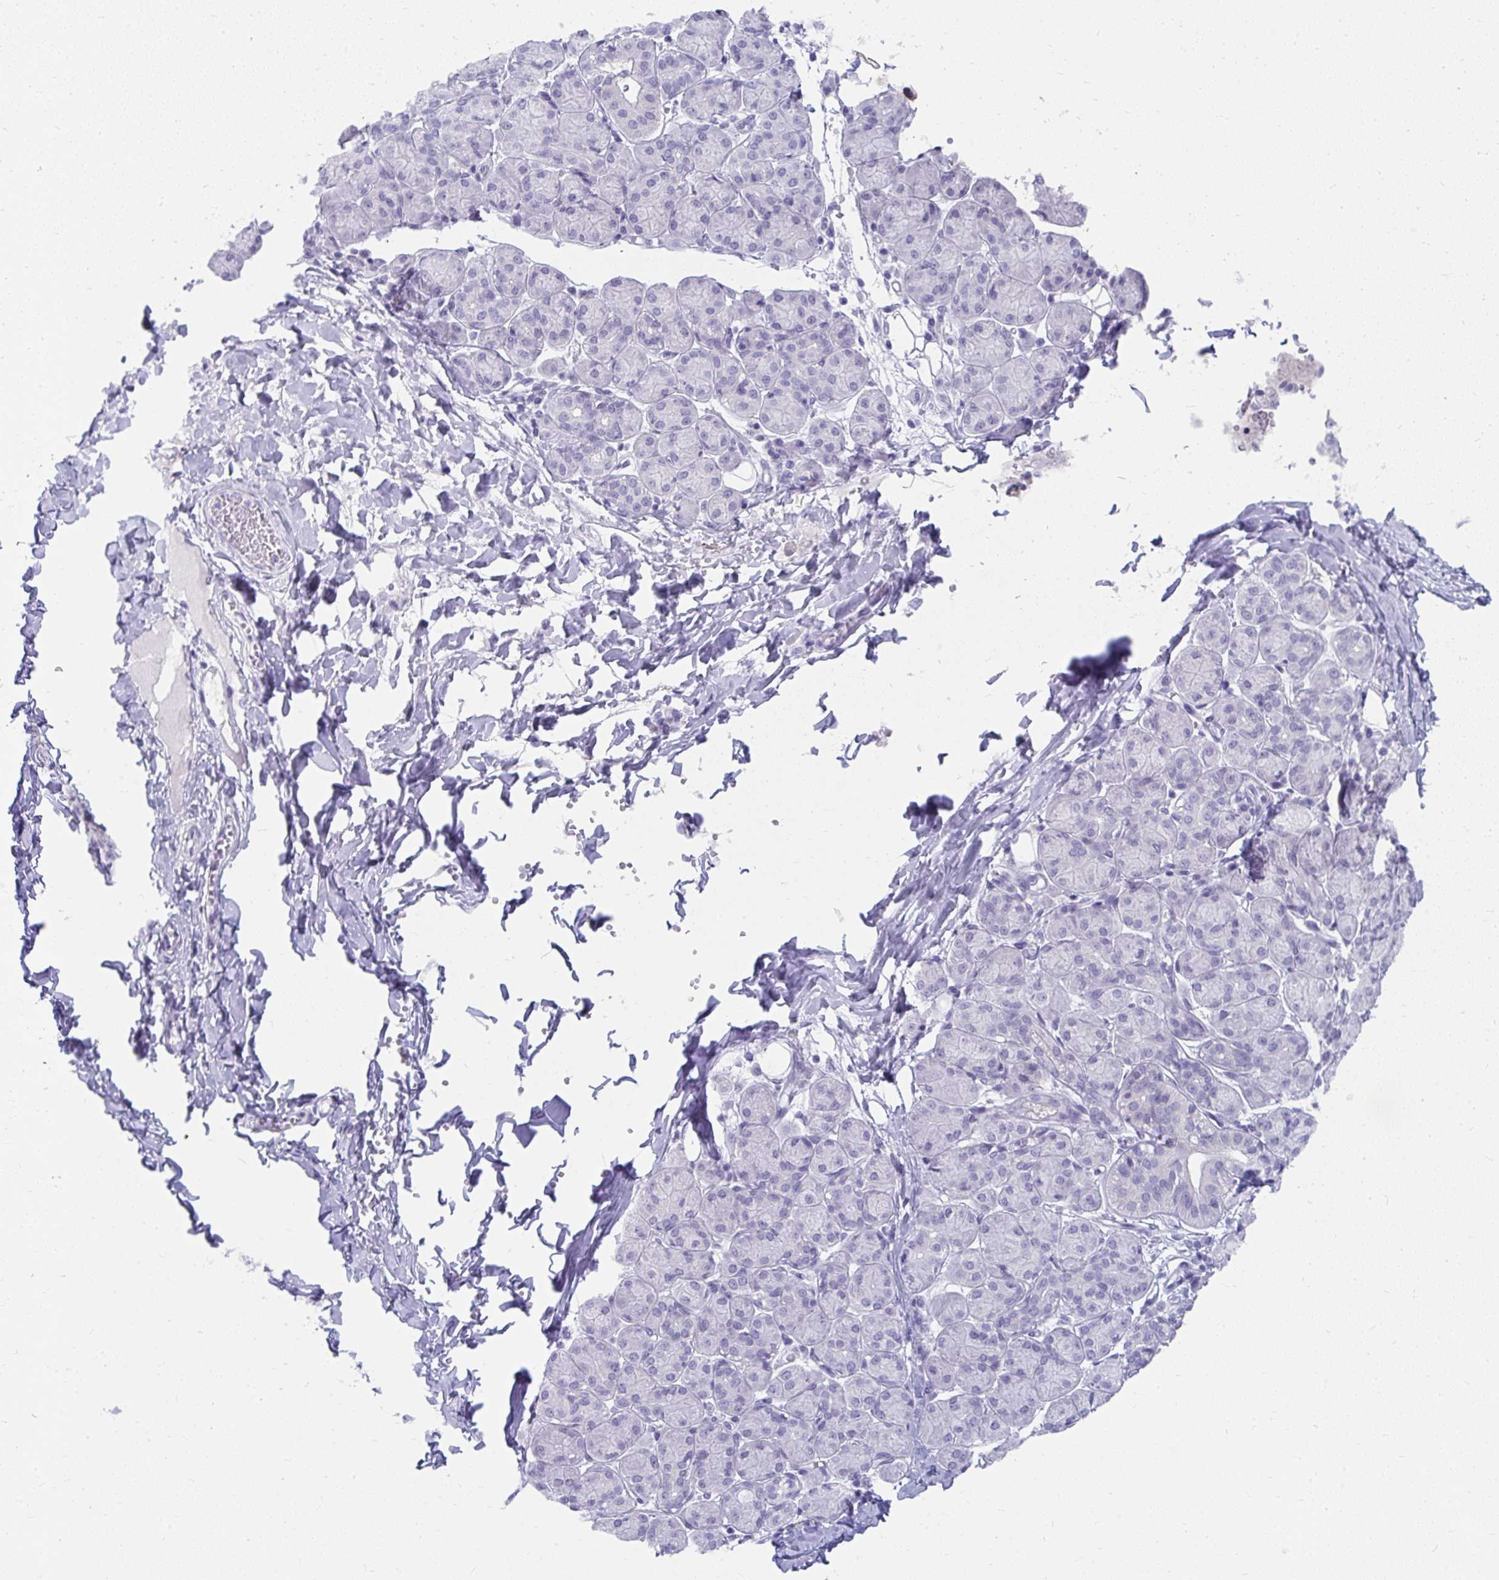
{"staining": {"intensity": "negative", "quantity": "none", "location": "none"}, "tissue": "salivary gland", "cell_type": "Glandular cells", "image_type": "normal", "snomed": [{"axis": "morphology", "description": "Normal tissue, NOS"}, {"axis": "morphology", "description": "Inflammation, NOS"}, {"axis": "topography", "description": "Lymph node"}, {"axis": "topography", "description": "Salivary gland"}], "caption": "Protein analysis of normal salivary gland displays no significant positivity in glandular cells. (DAB IHC, high magnification).", "gene": "UGT3A2", "patient": {"sex": "male", "age": 3}}